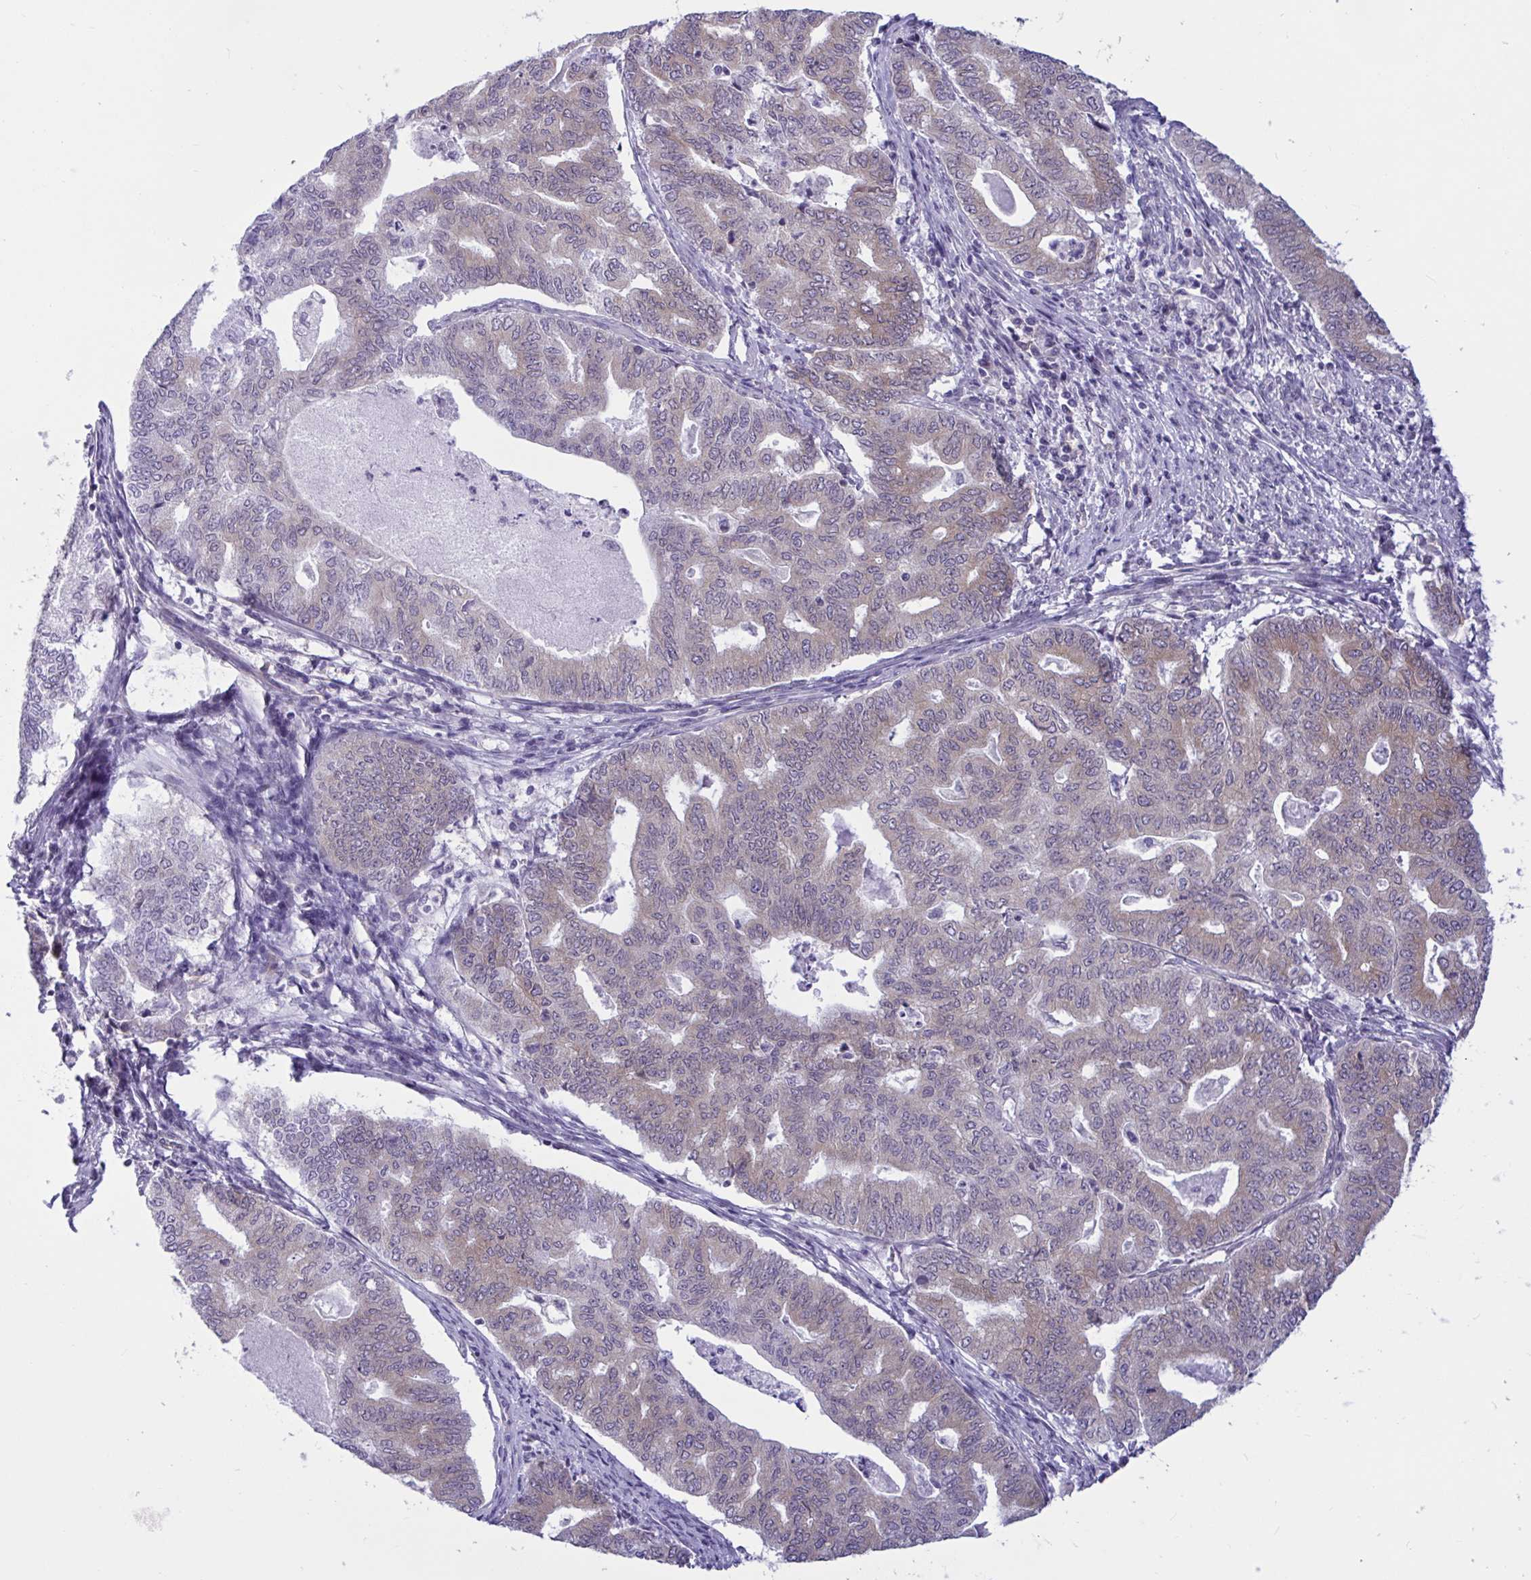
{"staining": {"intensity": "weak", "quantity": "25%-75%", "location": "cytoplasmic/membranous"}, "tissue": "endometrial cancer", "cell_type": "Tumor cells", "image_type": "cancer", "snomed": [{"axis": "morphology", "description": "Adenocarcinoma, NOS"}, {"axis": "topography", "description": "Endometrium"}], "caption": "There is low levels of weak cytoplasmic/membranous positivity in tumor cells of adenocarcinoma (endometrial), as demonstrated by immunohistochemical staining (brown color).", "gene": "CAMLG", "patient": {"sex": "female", "age": 79}}